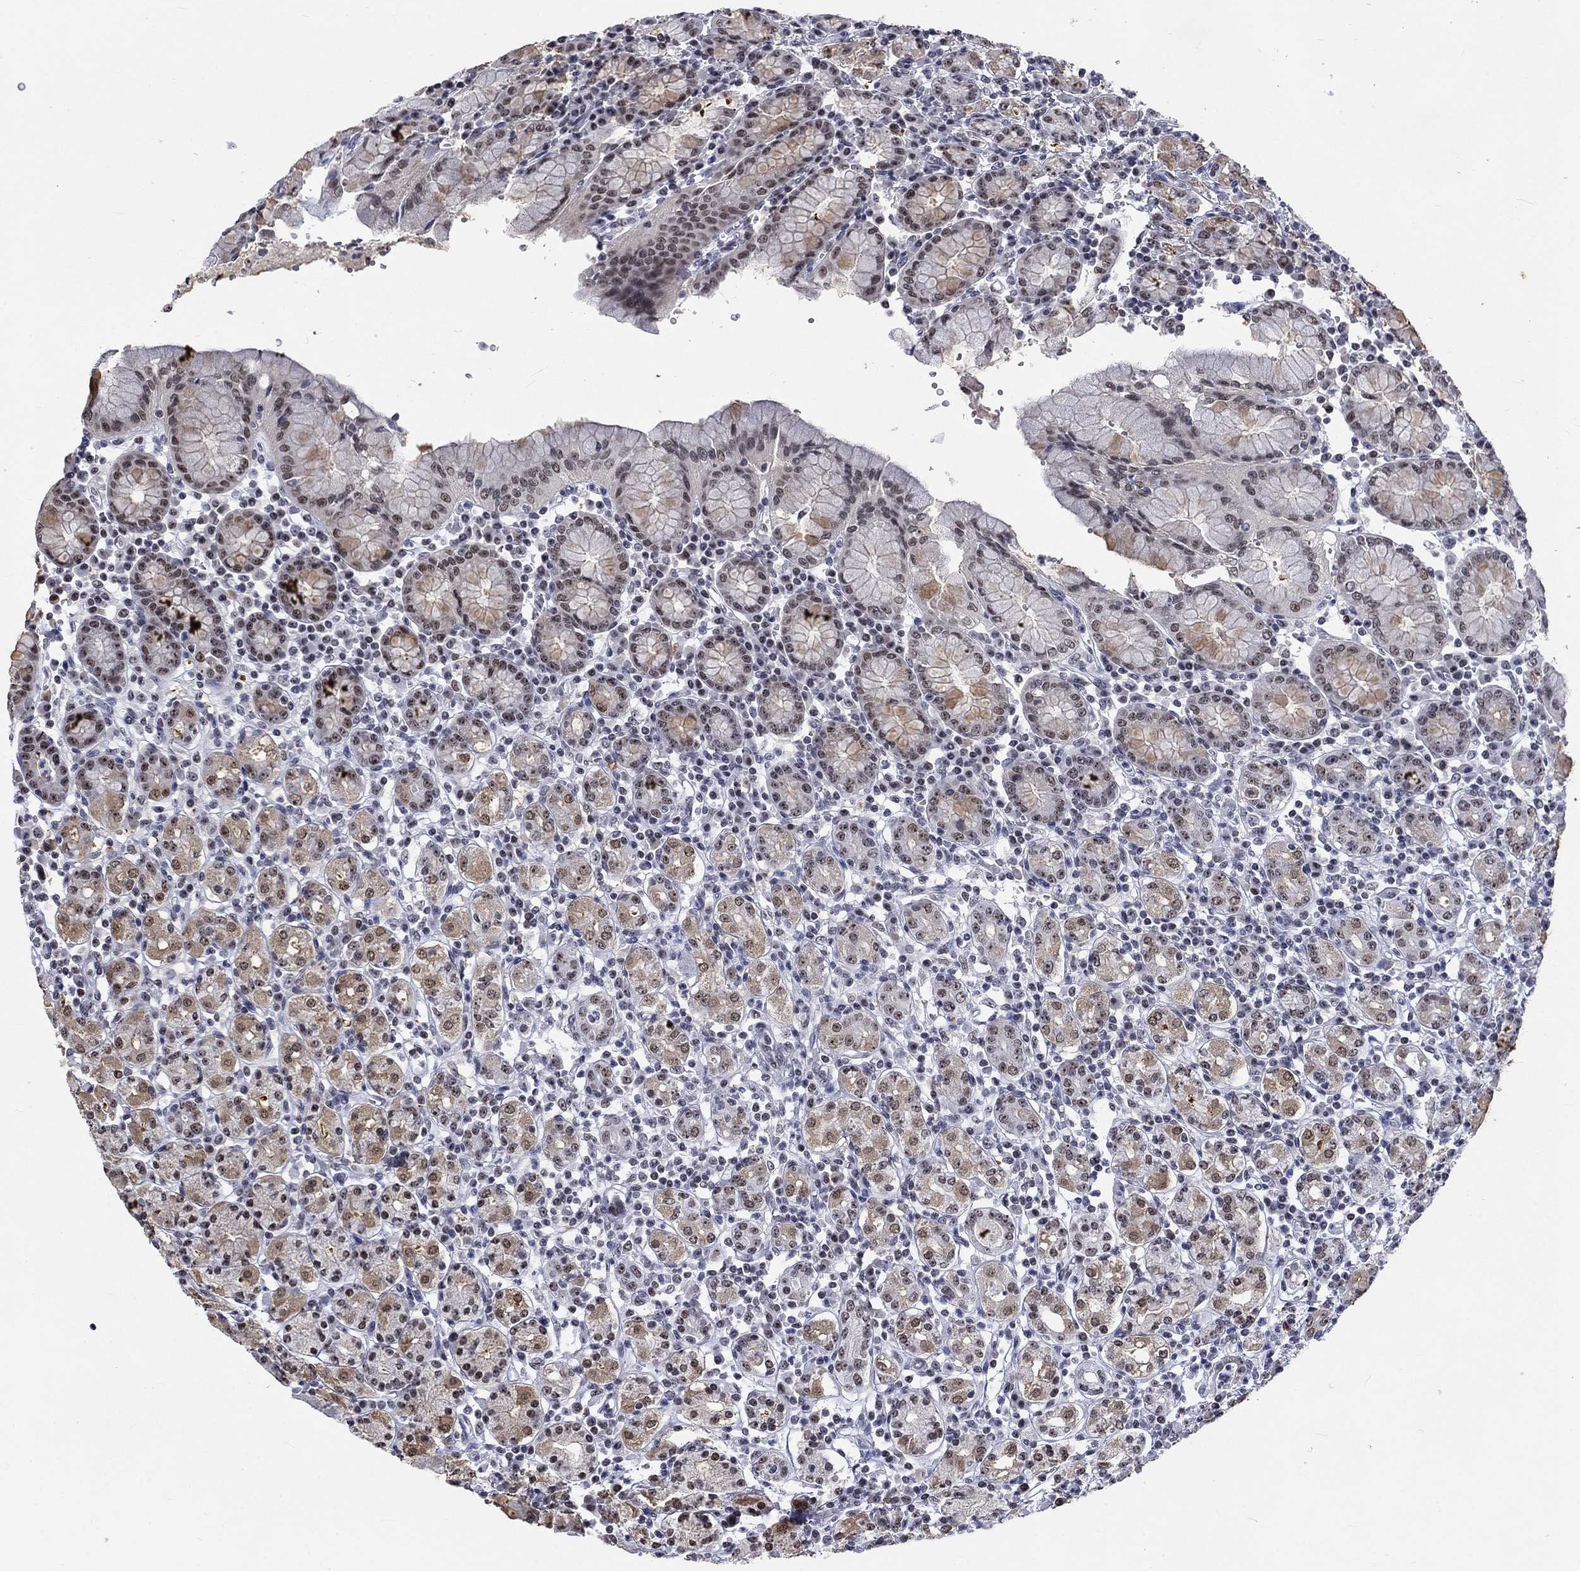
{"staining": {"intensity": "moderate", "quantity": "<25%", "location": "cytoplasmic/membranous,nuclear"}, "tissue": "stomach", "cell_type": "Glandular cells", "image_type": "normal", "snomed": [{"axis": "morphology", "description": "Normal tissue, NOS"}, {"axis": "topography", "description": "Stomach, upper"}, {"axis": "topography", "description": "Stomach"}], "caption": "Immunohistochemical staining of normal stomach reveals <25% levels of moderate cytoplasmic/membranous,nuclear protein positivity in about <25% of glandular cells.", "gene": "CSRNP3", "patient": {"sex": "male", "age": 62}}